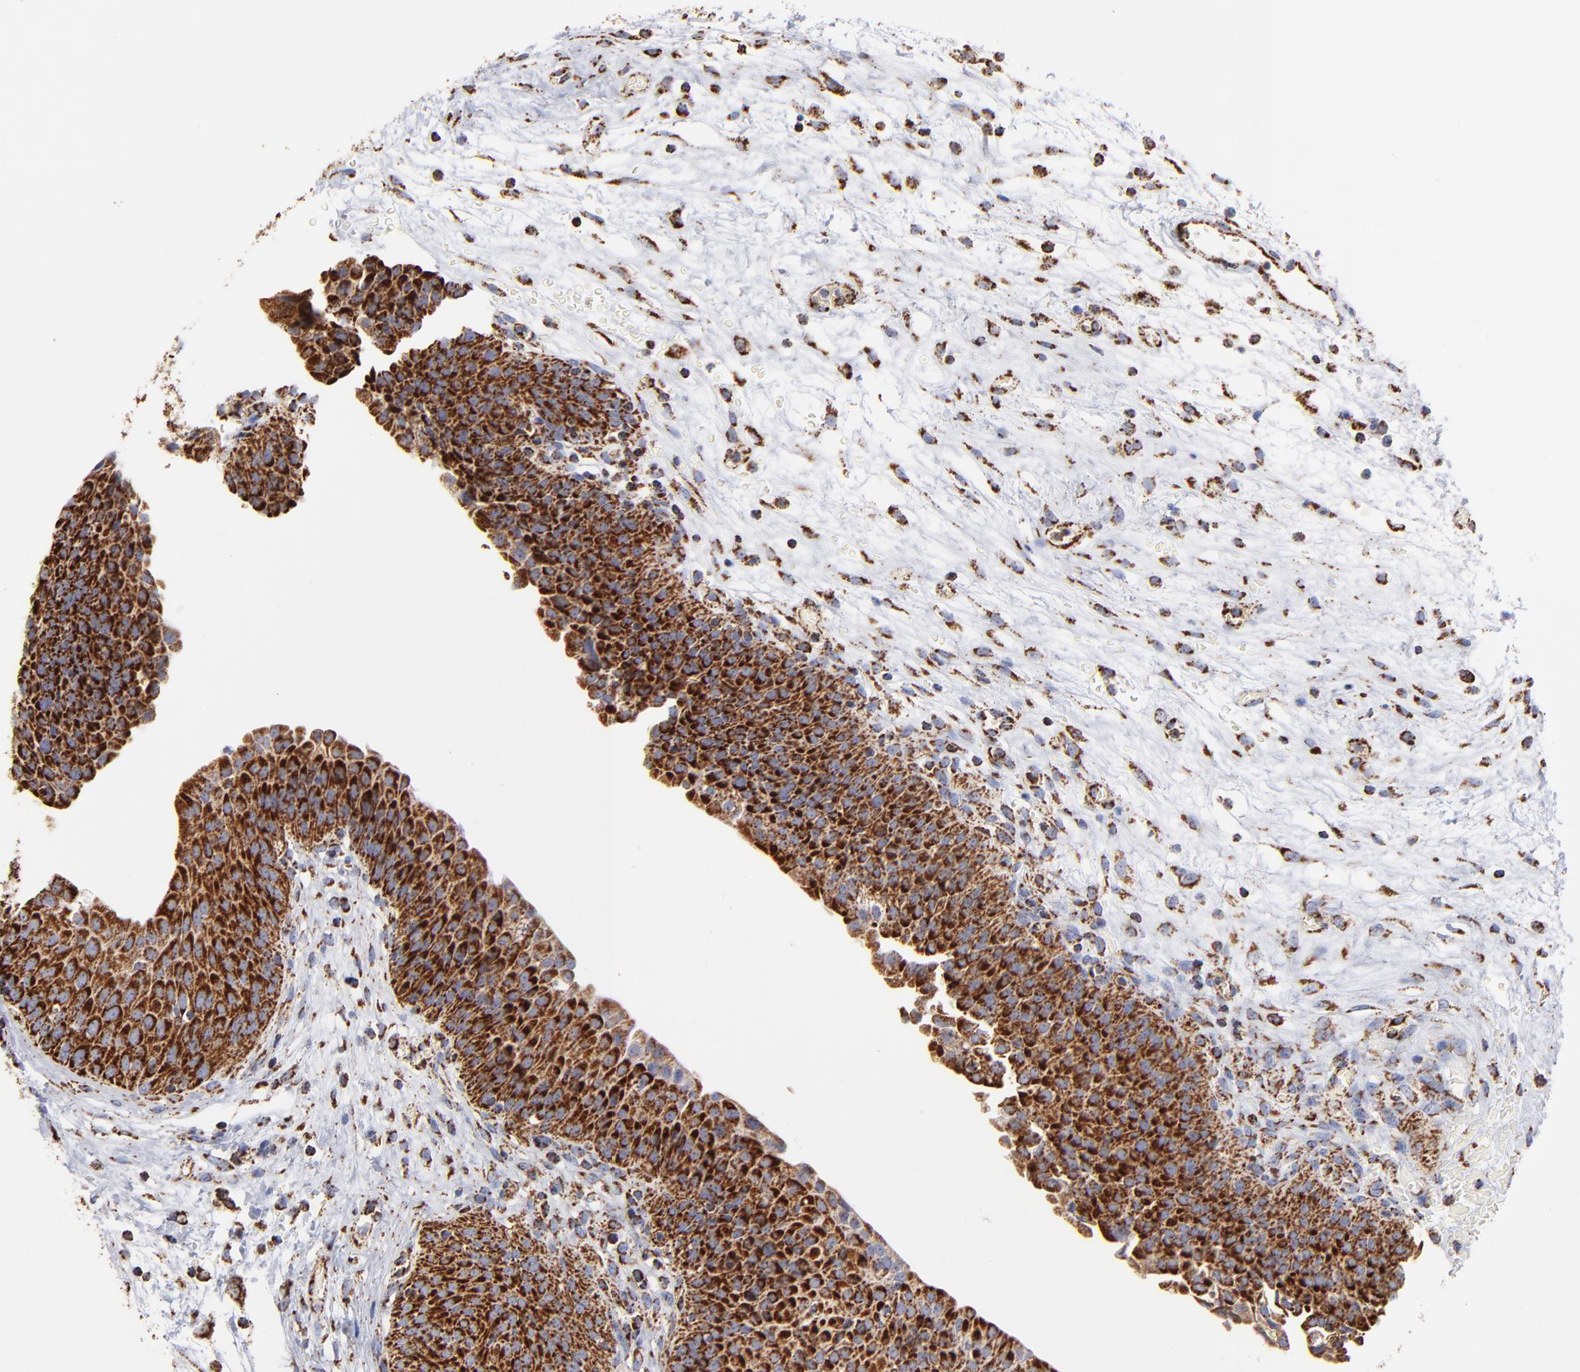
{"staining": {"intensity": "strong", "quantity": ">75%", "location": "cytoplasmic/membranous"}, "tissue": "urinary bladder", "cell_type": "Urothelial cells", "image_type": "normal", "snomed": [{"axis": "morphology", "description": "Normal tissue, NOS"}, {"axis": "topography", "description": "Smooth muscle"}, {"axis": "topography", "description": "Urinary bladder"}], "caption": "Immunohistochemistry histopathology image of normal urinary bladder: human urinary bladder stained using IHC shows high levels of strong protein expression localized specifically in the cytoplasmic/membranous of urothelial cells, appearing as a cytoplasmic/membranous brown color.", "gene": "PHB1", "patient": {"sex": "male", "age": 35}}